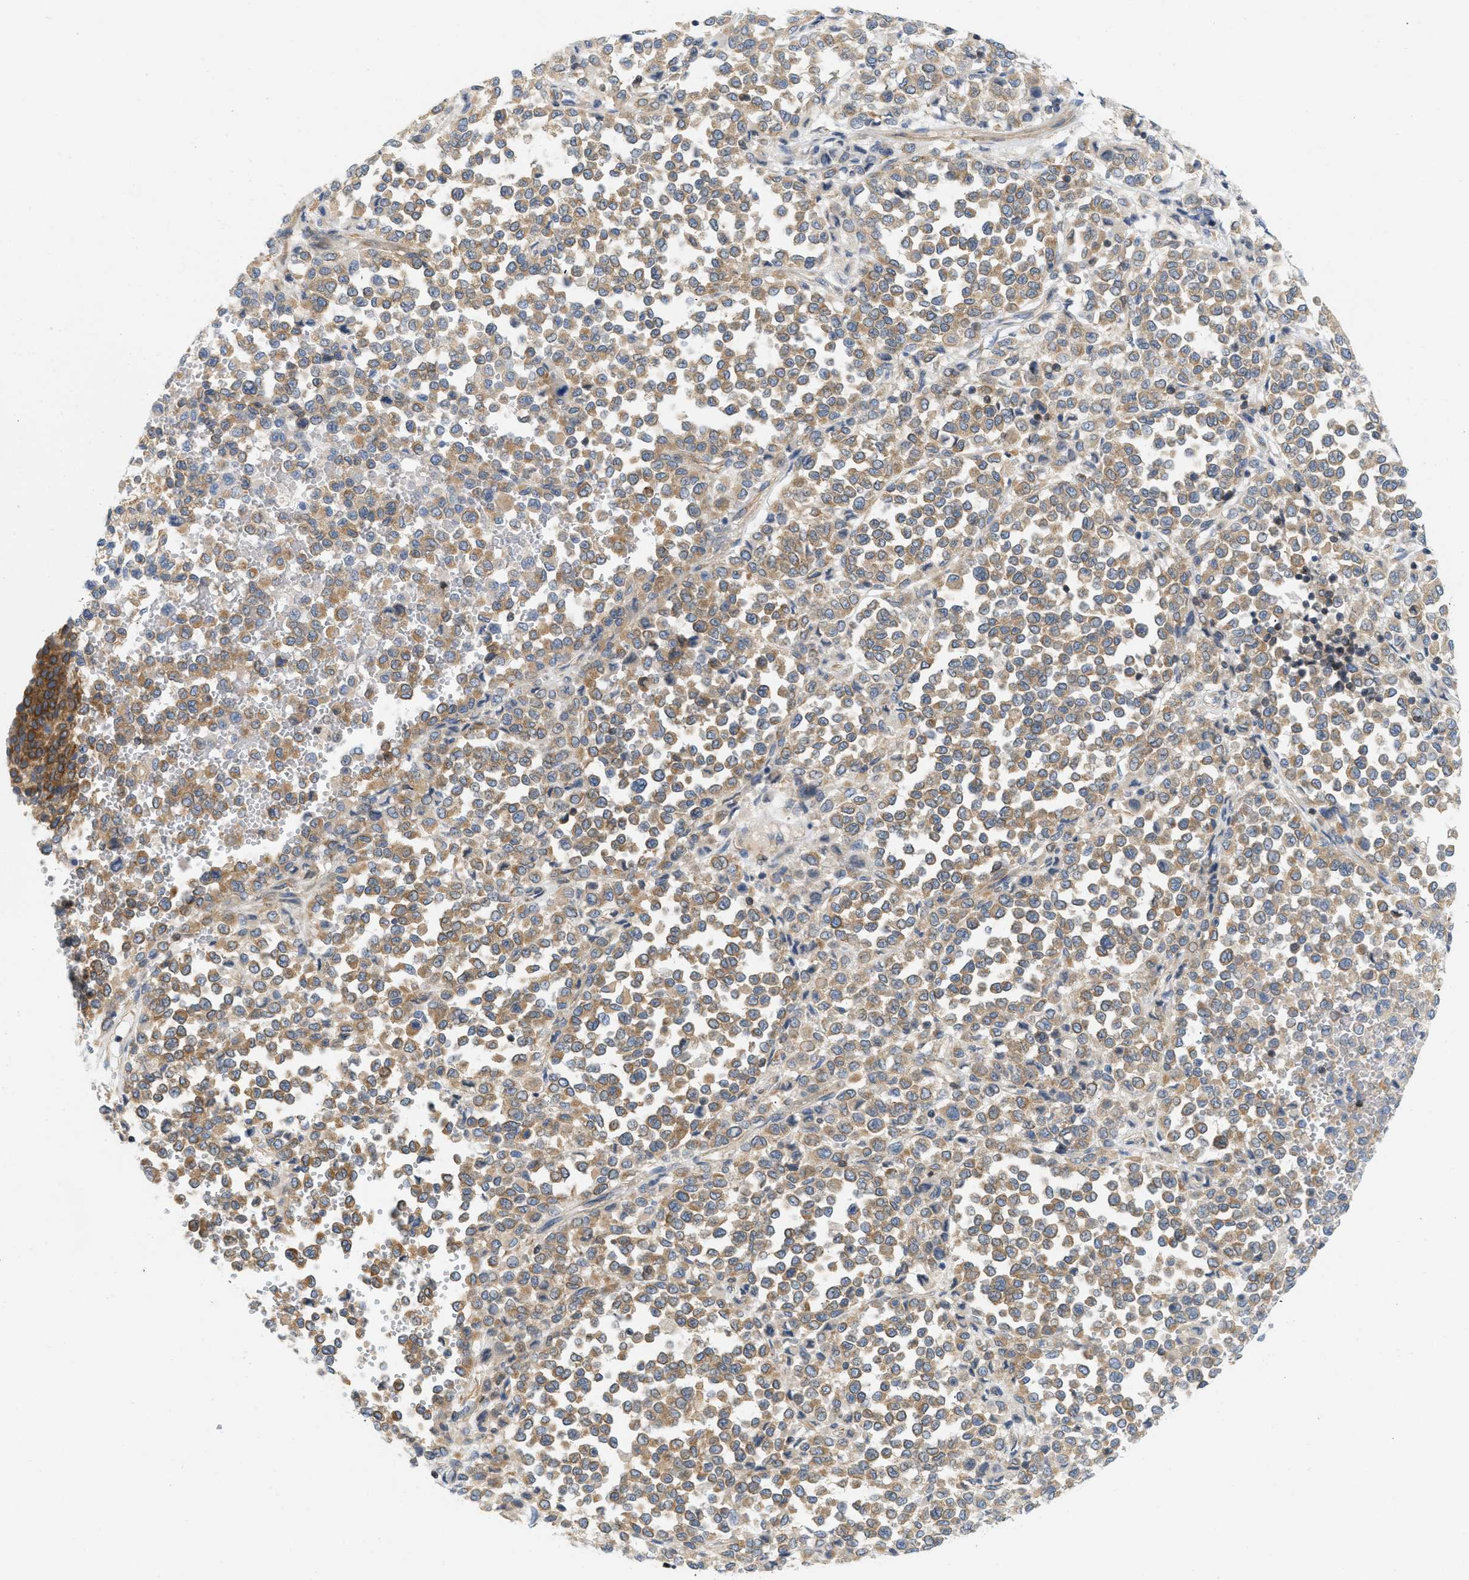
{"staining": {"intensity": "moderate", "quantity": ">75%", "location": "cytoplasmic/membranous"}, "tissue": "melanoma", "cell_type": "Tumor cells", "image_type": "cancer", "snomed": [{"axis": "morphology", "description": "Malignant melanoma, Metastatic site"}, {"axis": "topography", "description": "Pancreas"}], "caption": "Human malignant melanoma (metastatic site) stained with a protein marker exhibits moderate staining in tumor cells.", "gene": "STRN", "patient": {"sex": "female", "age": 30}}